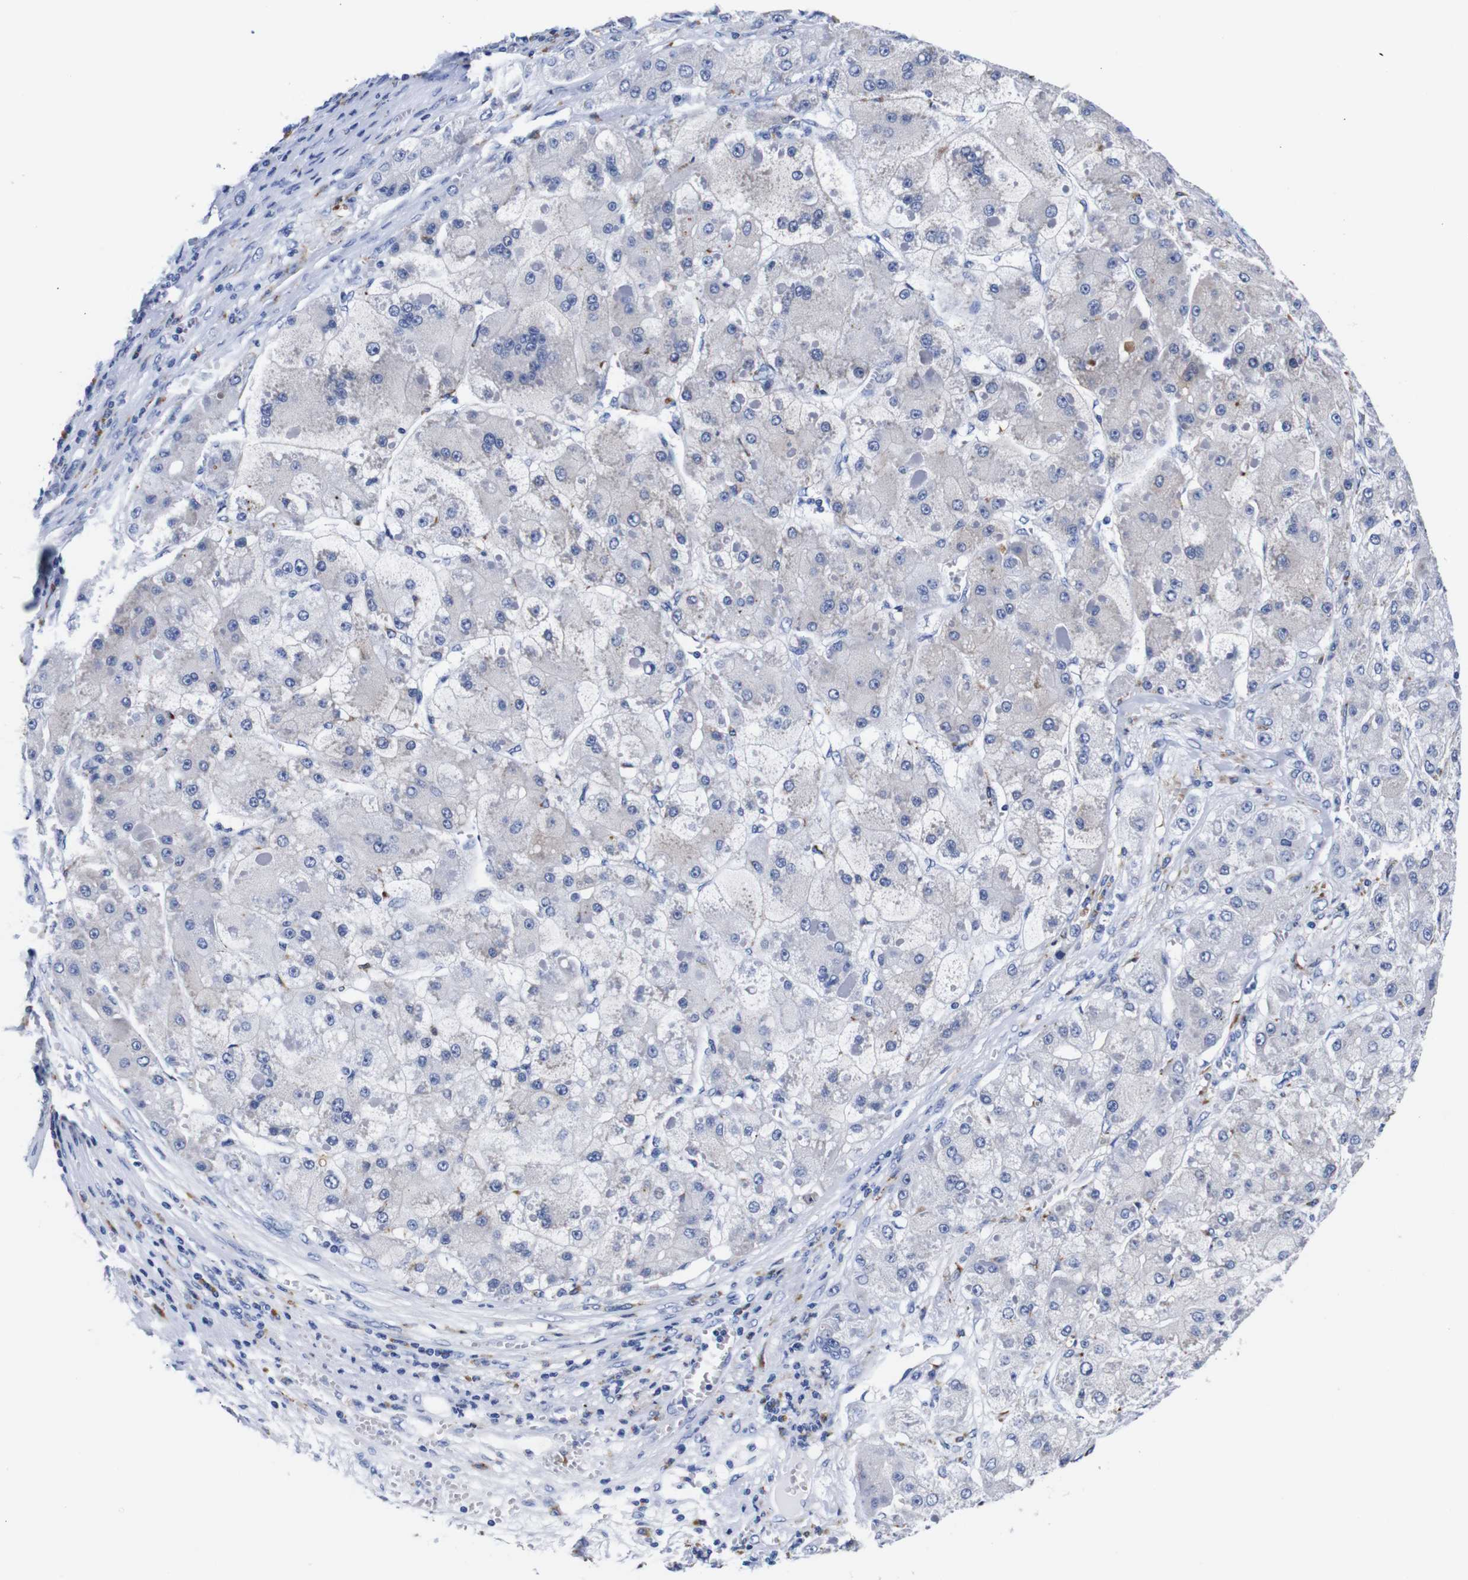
{"staining": {"intensity": "negative", "quantity": "none", "location": "none"}, "tissue": "liver cancer", "cell_type": "Tumor cells", "image_type": "cancer", "snomed": [{"axis": "morphology", "description": "Carcinoma, Hepatocellular, NOS"}, {"axis": "topography", "description": "Liver"}], "caption": "Liver hepatocellular carcinoma was stained to show a protein in brown. There is no significant staining in tumor cells. (DAB (3,3'-diaminobenzidine) immunohistochemistry with hematoxylin counter stain).", "gene": "HLA-DMB", "patient": {"sex": "female", "age": 73}}